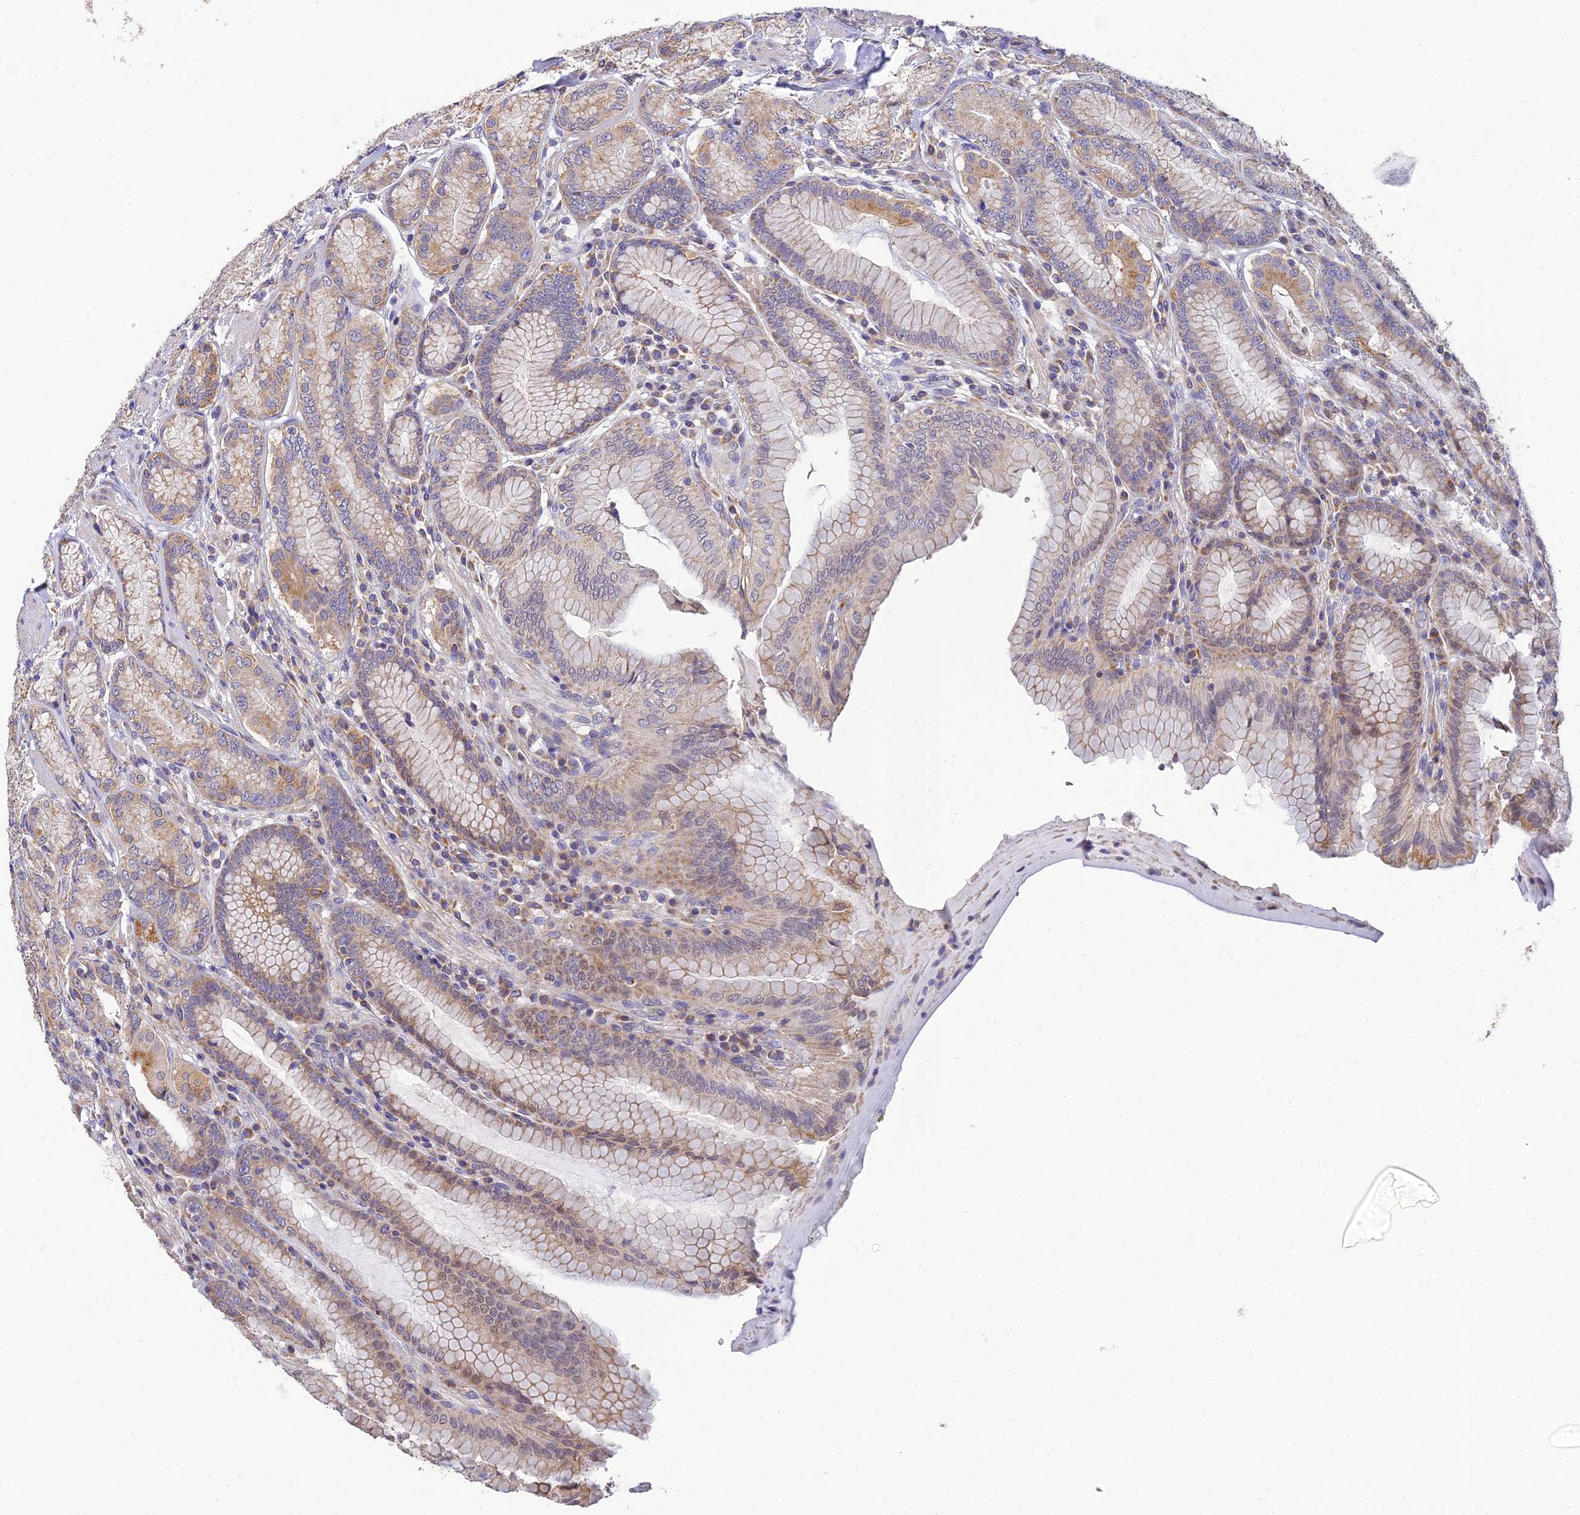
{"staining": {"intensity": "strong", "quantity": "25%-75%", "location": "cytoplasmic/membranous"}, "tissue": "stomach", "cell_type": "Glandular cells", "image_type": "normal", "snomed": [{"axis": "morphology", "description": "Normal tissue, NOS"}, {"axis": "topography", "description": "Stomach, upper"}, {"axis": "topography", "description": "Stomach, lower"}], "caption": "Brown immunohistochemical staining in benign stomach demonstrates strong cytoplasmic/membranous expression in about 25%-75% of glandular cells.", "gene": "ARL8A", "patient": {"sex": "female", "age": 76}}